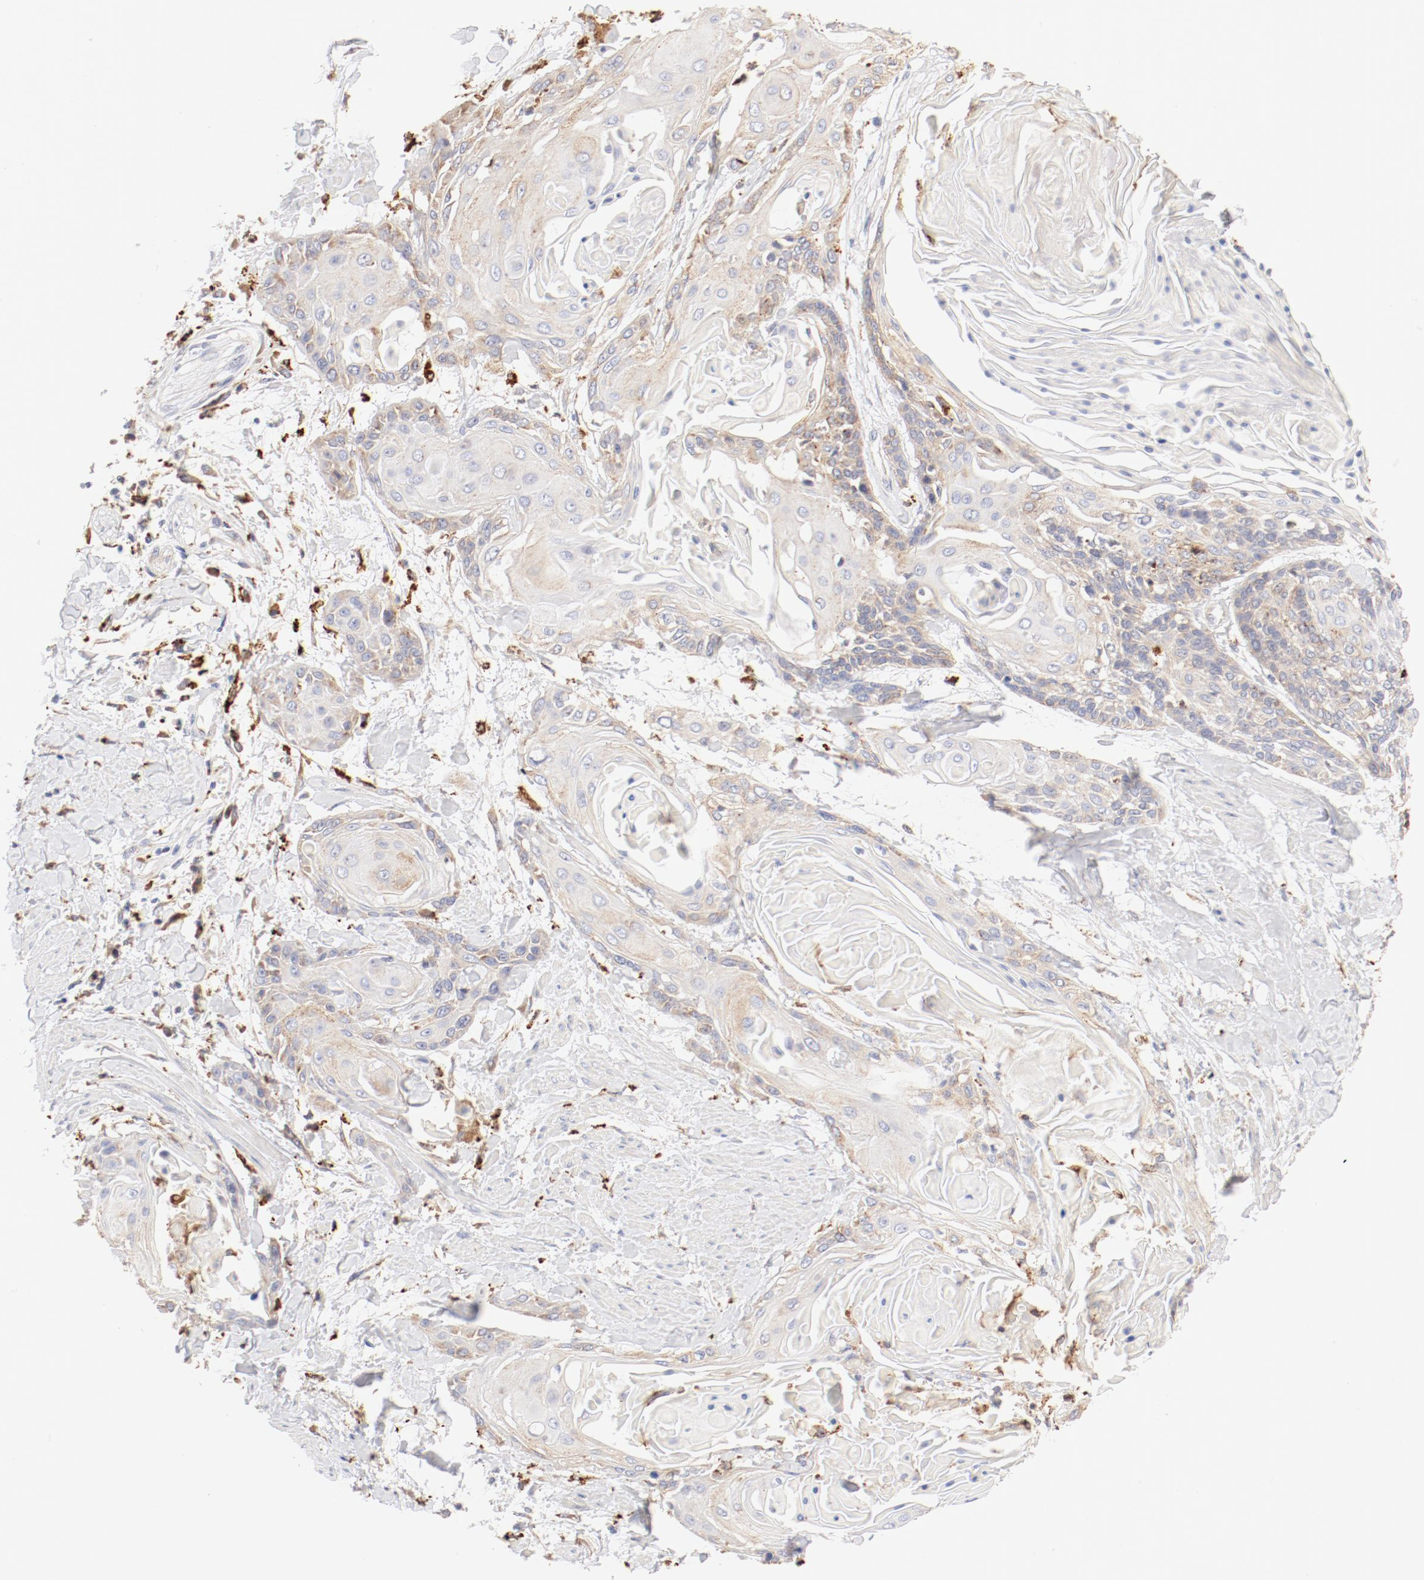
{"staining": {"intensity": "weak", "quantity": "<25%", "location": "cytoplasmic/membranous"}, "tissue": "cervical cancer", "cell_type": "Tumor cells", "image_type": "cancer", "snomed": [{"axis": "morphology", "description": "Squamous cell carcinoma, NOS"}, {"axis": "topography", "description": "Cervix"}], "caption": "Tumor cells show no significant protein positivity in cervical cancer (squamous cell carcinoma). (Brightfield microscopy of DAB IHC at high magnification).", "gene": "CTSH", "patient": {"sex": "female", "age": 57}}